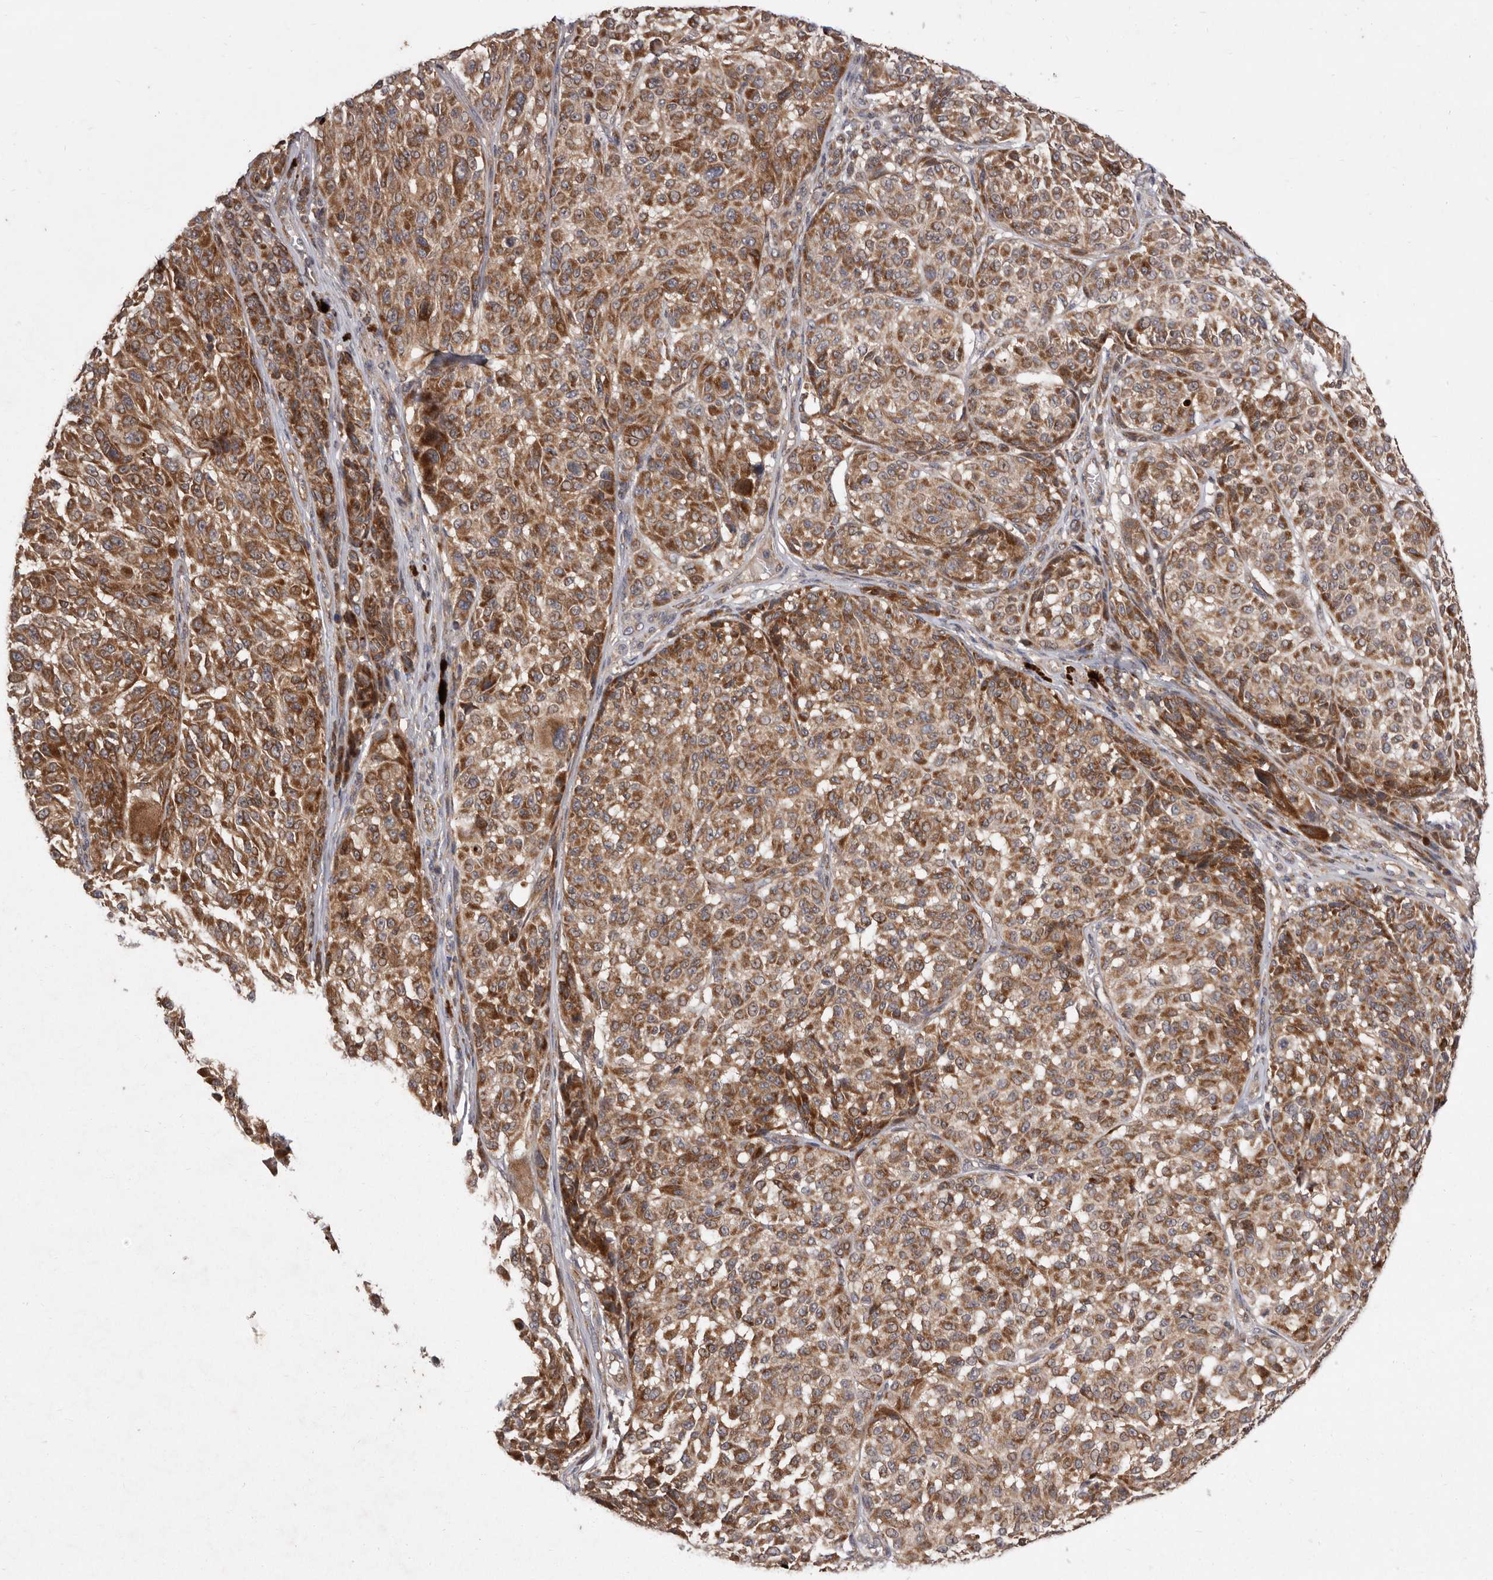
{"staining": {"intensity": "moderate", "quantity": ">75%", "location": "cytoplasmic/membranous"}, "tissue": "melanoma", "cell_type": "Tumor cells", "image_type": "cancer", "snomed": [{"axis": "morphology", "description": "Malignant melanoma, NOS"}, {"axis": "topography", "description": "Skin"}], "caption": "Tumor cells demonstrate medium levels of moderate cytoplasmic/membranous positivity in about >75% of cells in human malignant melanoma. (DAB IHC, brown staining for protein, blue staining for nuclei).", "gene": "FLAD1", "patient": {"sex": "male", "age": 83}}